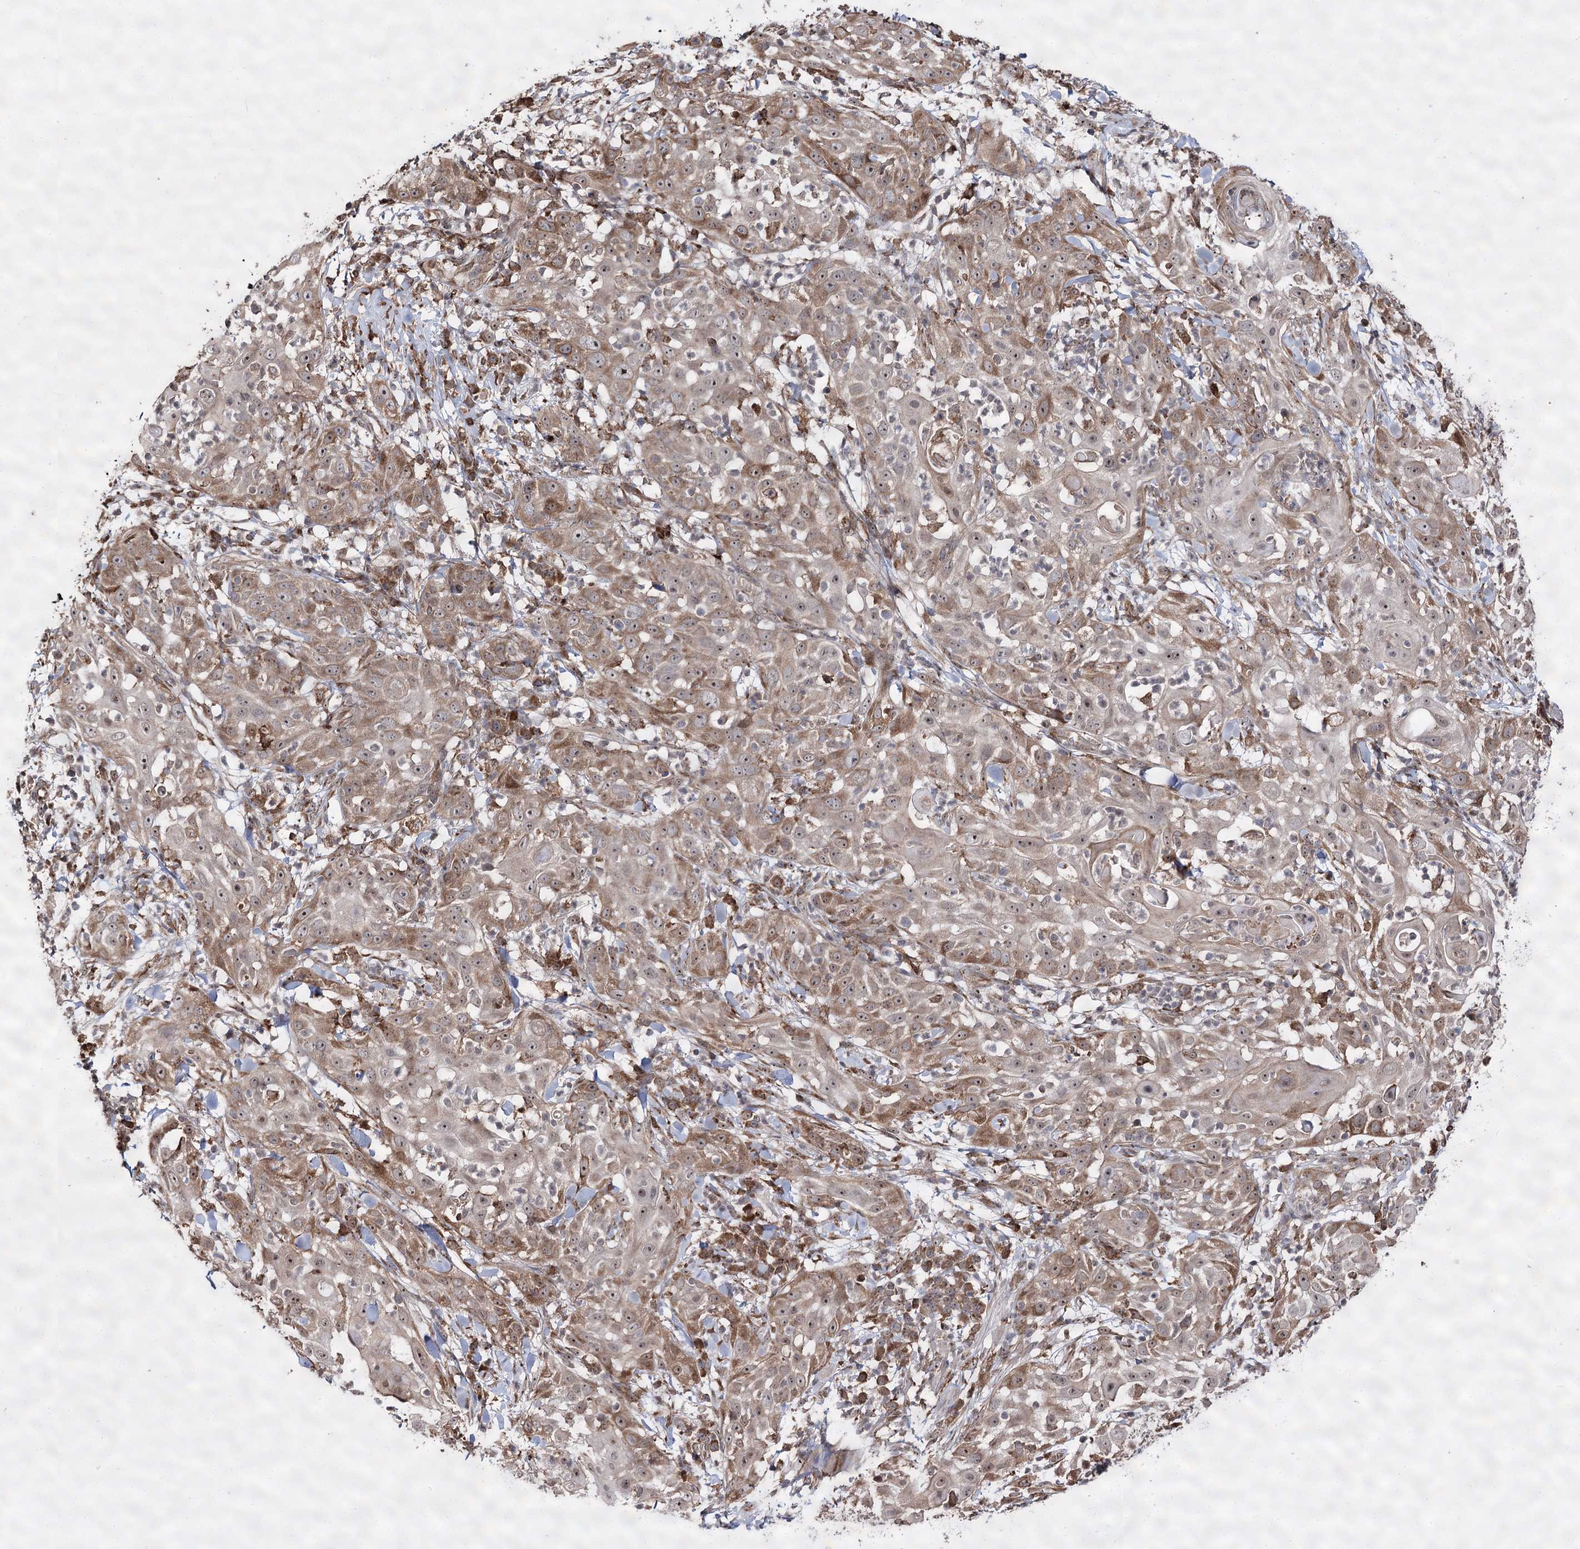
{"staining": {"intensity": "weak", "quantity": ">75%", "location": "cytoplasmic/membranous,nuclear"}, "tissue": "skin cancer", "cell_type": "Tumor cells", "image_type": "cancer", "snomed": [{"axis": "morphology", "description": "Squamous cell carcinoma, NOS"}, {"axis": "topography", "description": "Skin"}], "caption": "Immunohistochemical staining of skin cancer (squamous cell carcinoma) shows low levels of weak cytoplasmic/membranous and nuclear staining in about >75% of tumor cells.", "gene": "FANCL", "patient": {"sex": "female", "age": 44}}